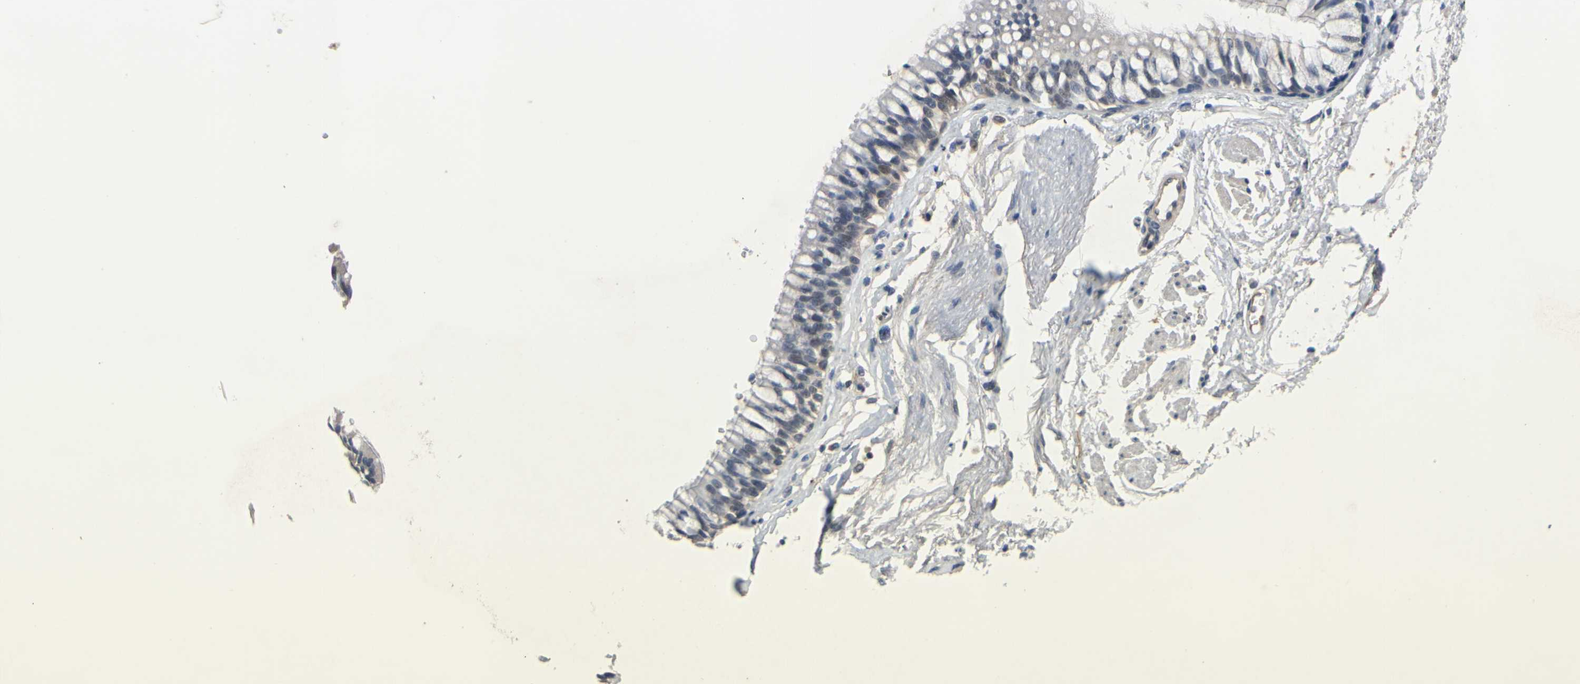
{"staining": {"intensity": "weak", "quantity": "25%-75%", "location": "cytoplasmic/membranous"}, "tissue": "adipose tissue", "cell_type": "Adipocytes", "image_type": "normal", "snomed": [{"axis": "morphology", "description": "Normal tissue, NOS"}, {"axis": "topography", "description": "Cartilage tissue"}, {"axis": "topography", "description": "Bronchus"}], "caption": "Immunohistochemistry histopathology image of normal adipose tissue stained for a protein (brown), which demonstrates low levels of weak cytoplasmic/membranous positivity in about 25%-75% of adipocytes.", "gene": "LHX9", "patient": {"sex": "female", "age": 73}}